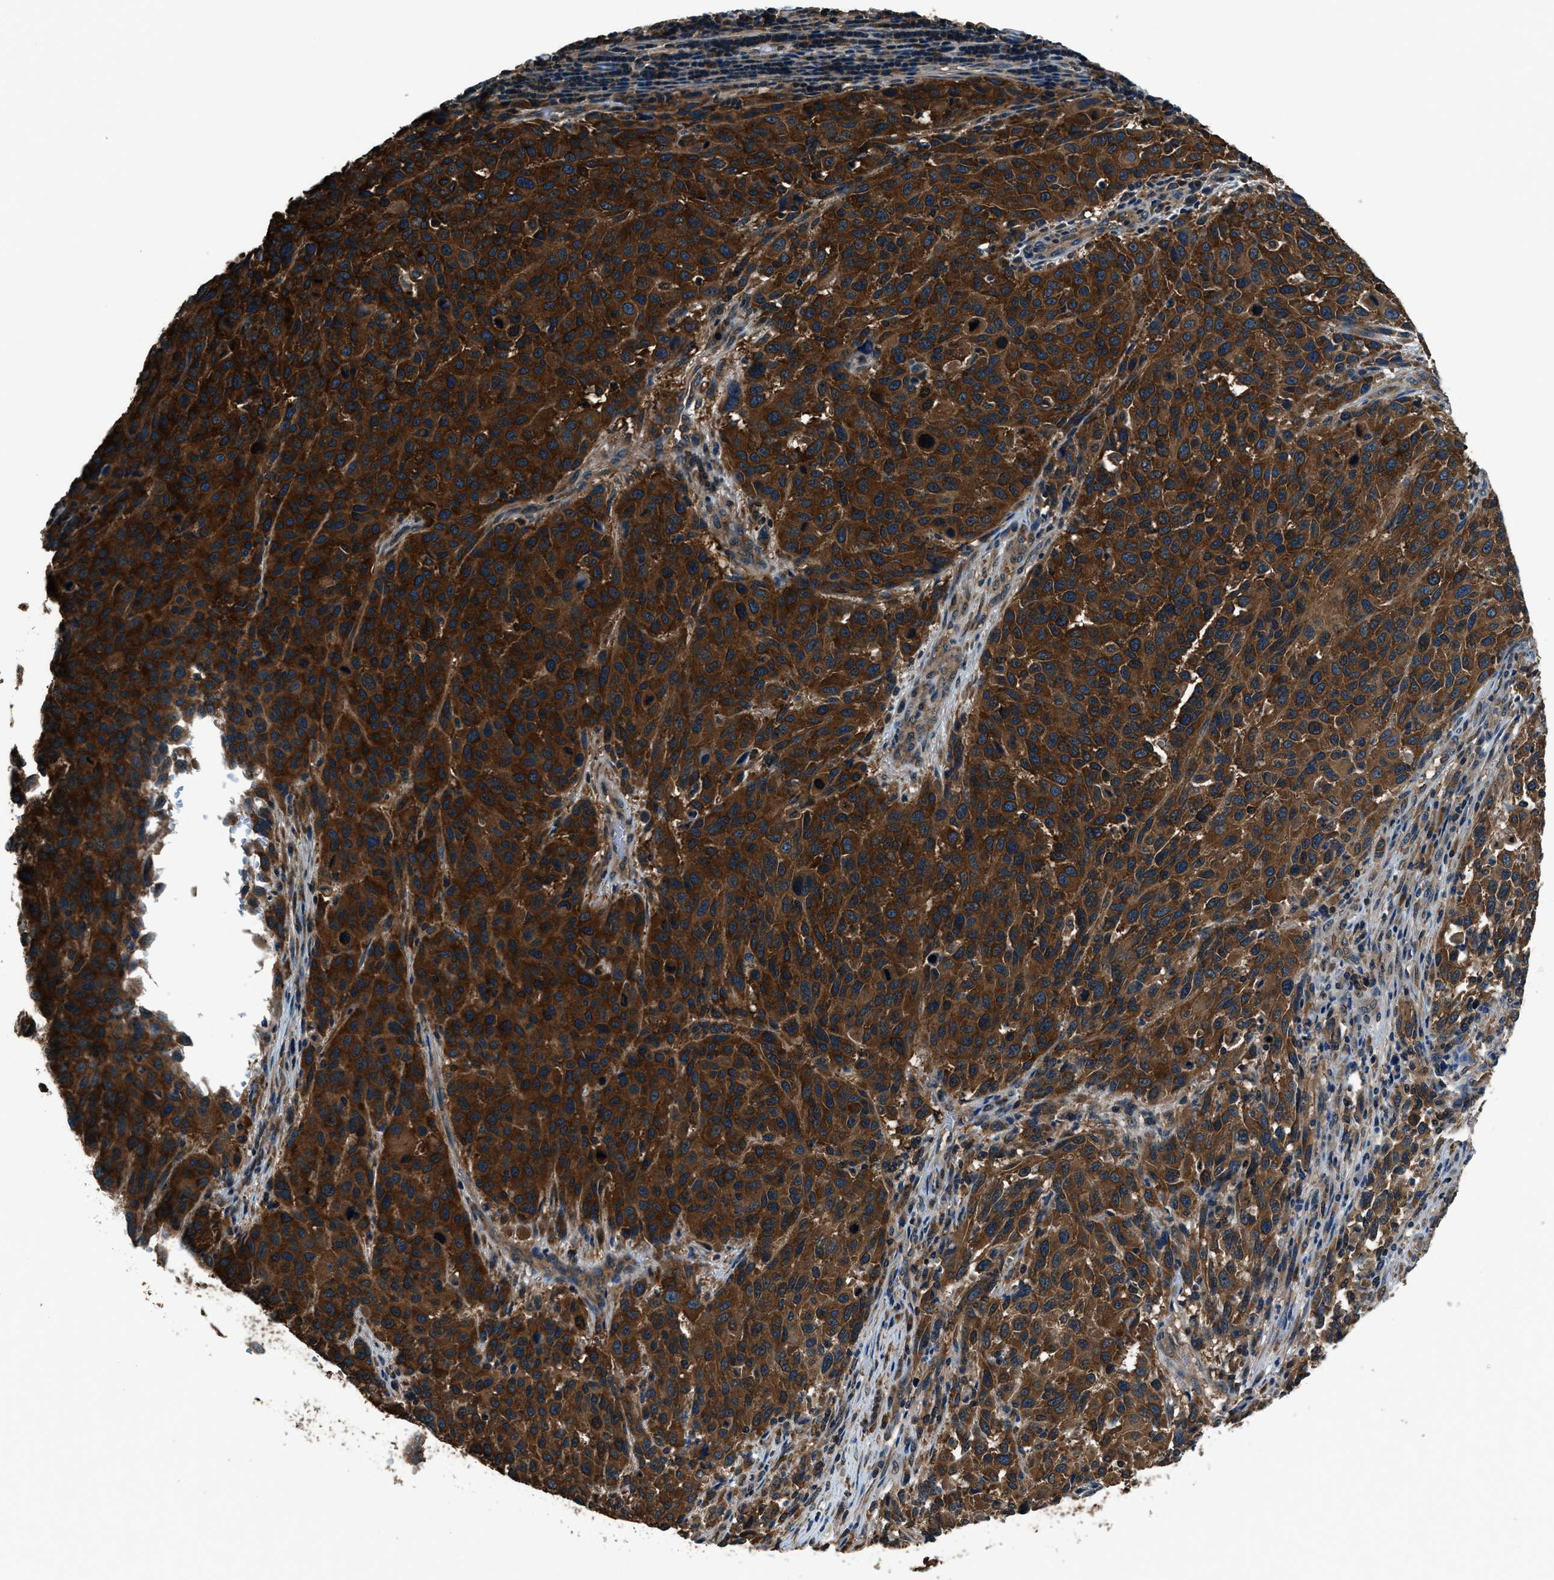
{"staining": {"intensity": "strong", "quantity": ">75%", "location": "cytoplasmic/membranous"}, "tissue": "melanoma", "cell_type": "Tumor cells", "image_type": "cancer", "snomed": [{"axis": "morphology", "description": "Malignant melanoma, Metastatic site"}, {"axis": "topography", "description": "Lymph node"}], "caption": "Immunohistochemistry photomicrograph of neoplastic tissue: melanoma stained using immunohistochemistry (IHC) reveals high levels of strong protein expression localized specifically in the cytoplasmic/membranous of tumor cells, appearing as a cytoplasmic/membranous brown color.", "gene": "ARFGAP2", "patient": {"sex": "male", "age": 61}}